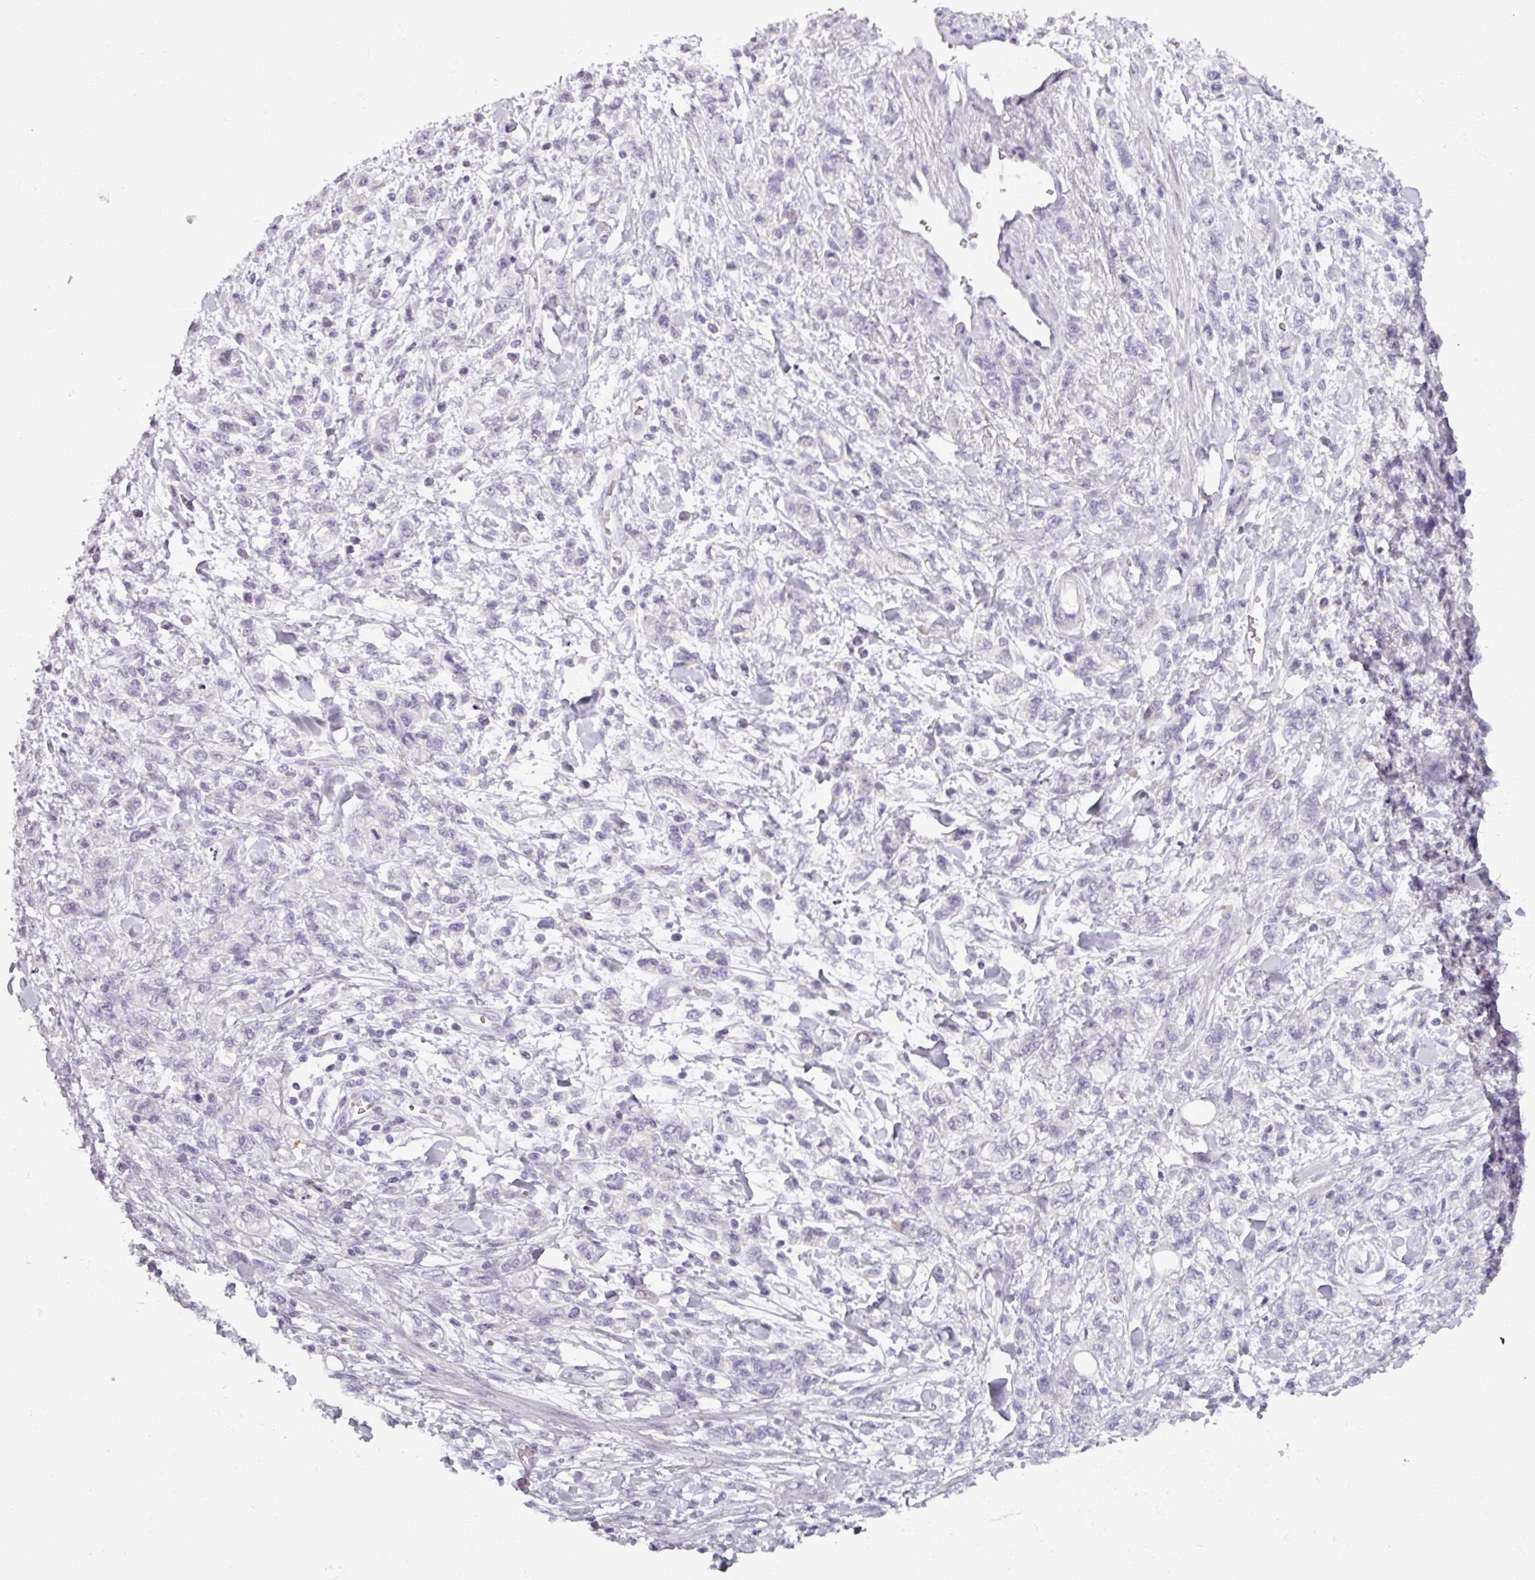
{"staining": {"intensity": "negative", "quantity": "none", "location": "none"}, "tissue": "stomach cancer", "cell_type": "Tumor cells", "image_type": "cancer", "snomed": [{"axis": "morphology", "description": "Adenocarcinoma, NOS"}, {"axis": "topography", "description": "Stomach"}], "caption": "IHC photomicrograph of human adenocarcinoma (stomach) stained for a protein (brown), which shows no staining in tumor cells.", "gene": "SMIM11", "patient": {"sex": "male", "age": 77}}